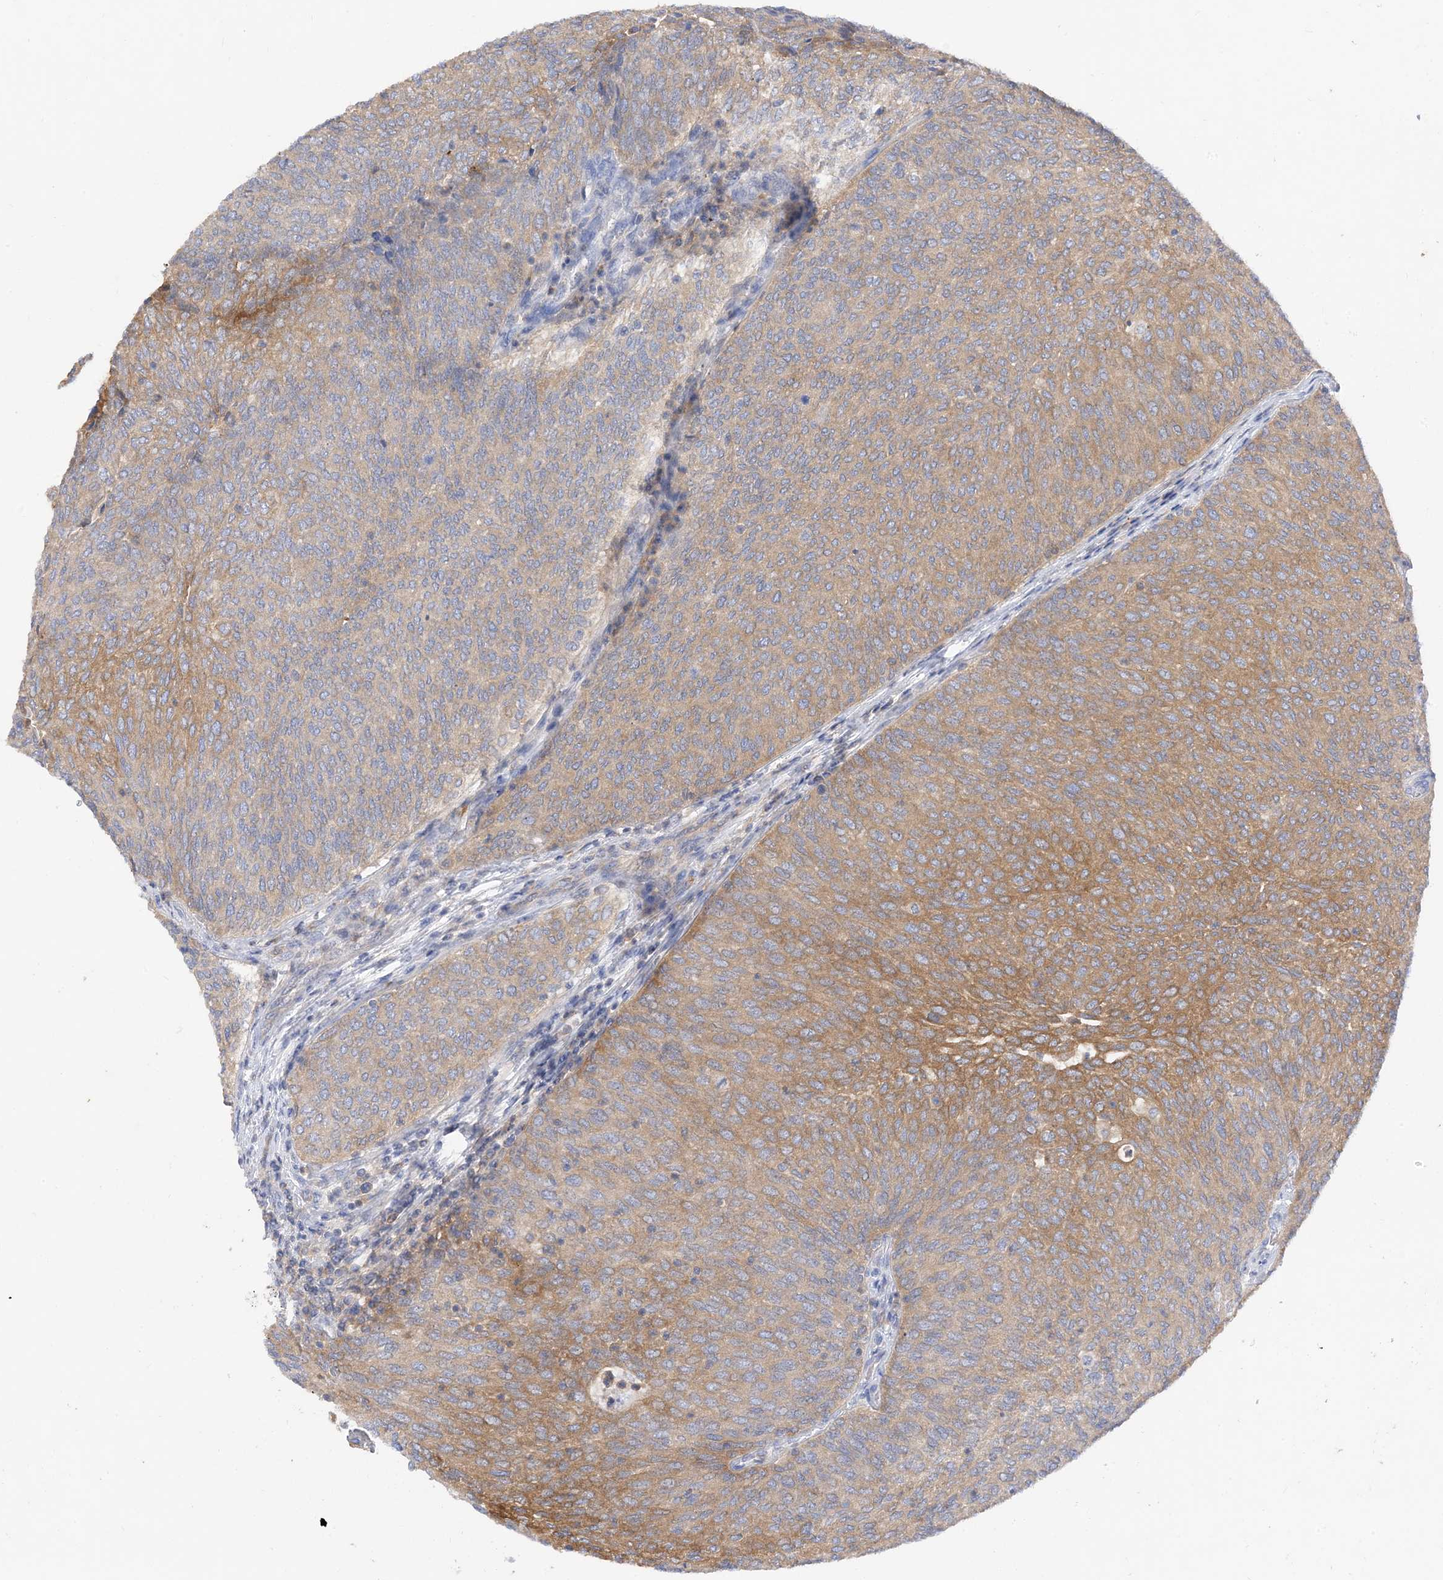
{"staining": {"intensity": "moderate", "quantity": "25%-75%", "location": "cytoplasmic/membranous"}, "tissue": "urothelial cancer", "cell_type": "Tumor cells", "image_type": "cancer", "snomed": [{"axis": "morphology", "description": "Urothelial carcinoma, Low grade"}, {"axis": "topography", "description": "Urinary bladder"}], "caption": "Protein staining of urothelial carcinoma (low-grade) tissue exhibits moderate cytoplasmic/membranous expression in about 25%-75% of tumor cells.", "gene": "ARV1", "patient": {"sex": "female", "age": 79}}